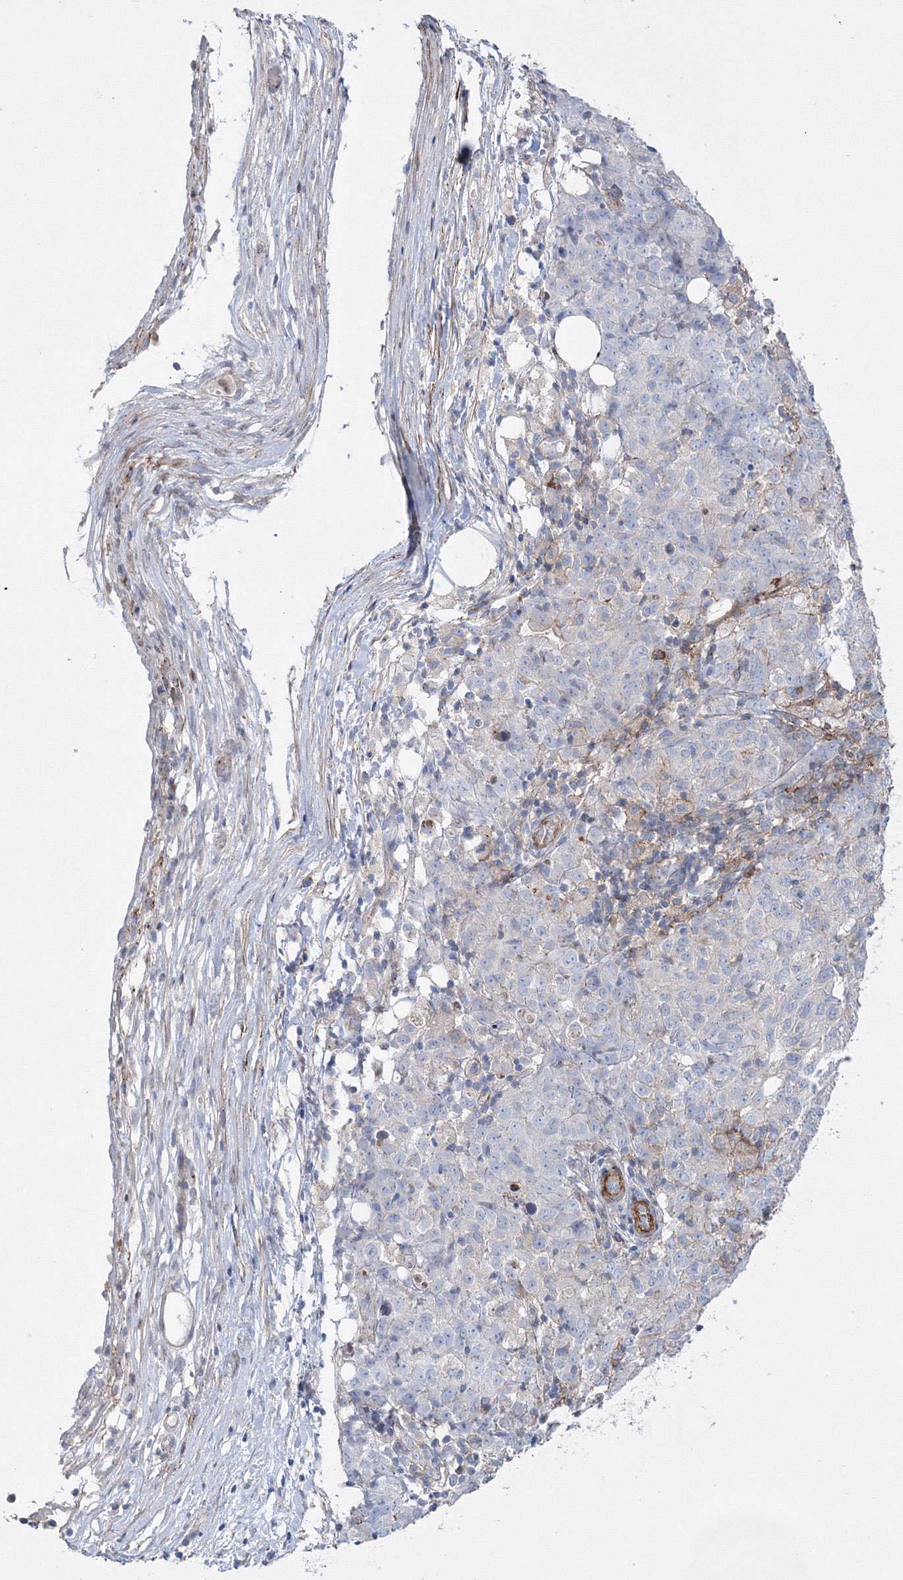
{"staining": {"intensity": "negative", "quantity": "none", "location": "none"}, "tissue": "ovarian cancer", "cell_type": "Tumor cells", "image_type": "cancer", "snomed": [{"axis": "morphology", "description": "Carcinoma, endometroid"}, {"axis": "topography", "description": "Ovary"}], "caption": "DAB (3,3'-diaminobenzidine) immunohistochemical staining of ovarian endometroid carcinoma shows no significant staining in tumor cells.", "gene": "GPR82", "patient": {"sex": "female", "age": 42}}